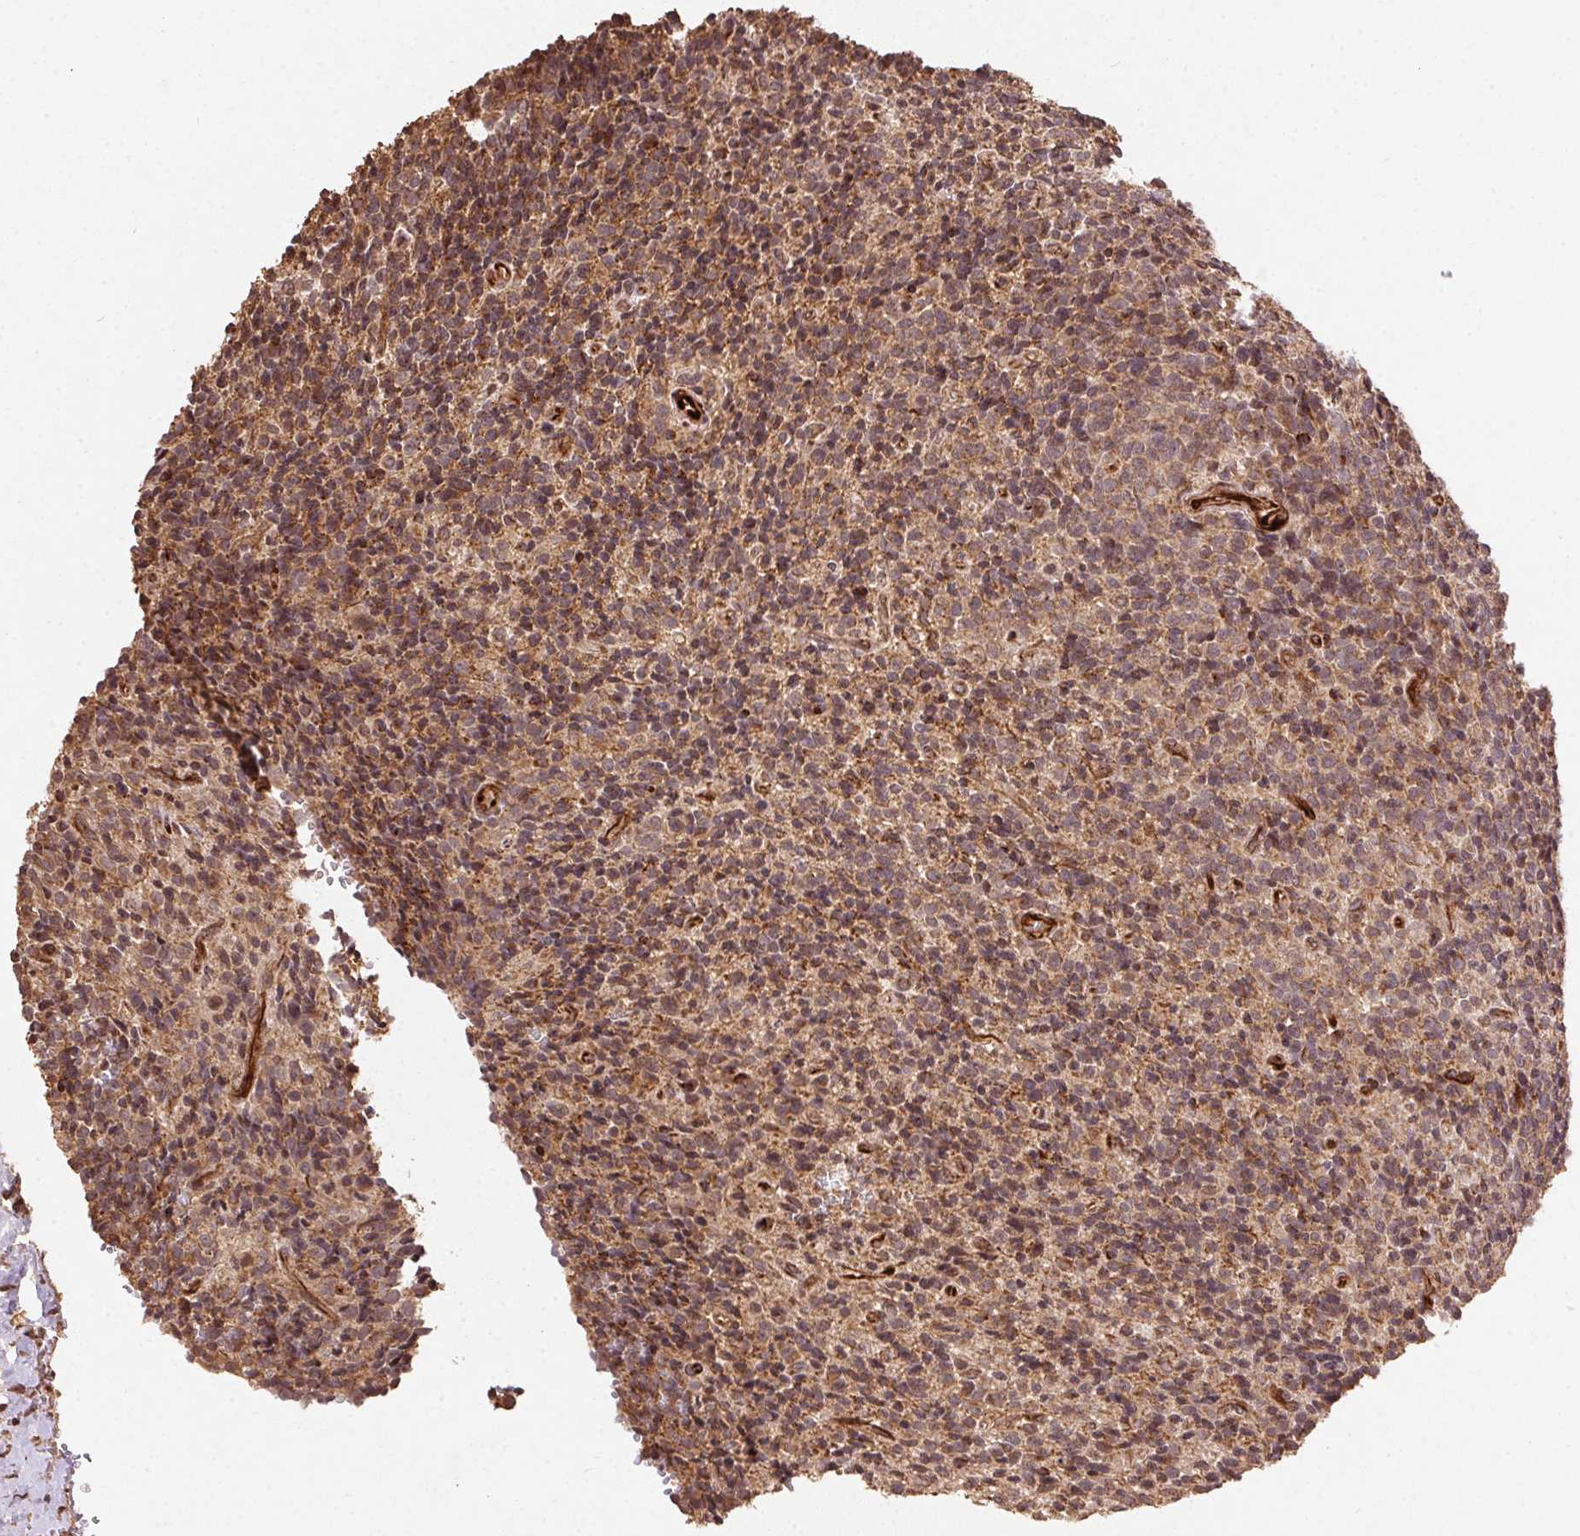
{"staining": {"intensity": "weak", "quantity": ">75%", "location": "cytoplasmic/membranous"}, "tissue": "glioma", "cell_type": "Tumor cells", "image_type": "cancer", "snomed": [{"axis": "morphology", "description": "Glioma, malignant, High grade"}, {"axis": "topography", "description": "Brain"}], "caption": "Immunohistochemistry micrograph of glioma stained for a protein (brown), which reveals low levels of weak cytoplasmic/membranous expression in about >75% of tumor cells.", "gene": "SPRED2", "patient": {"sex": "male", "age": 76}}